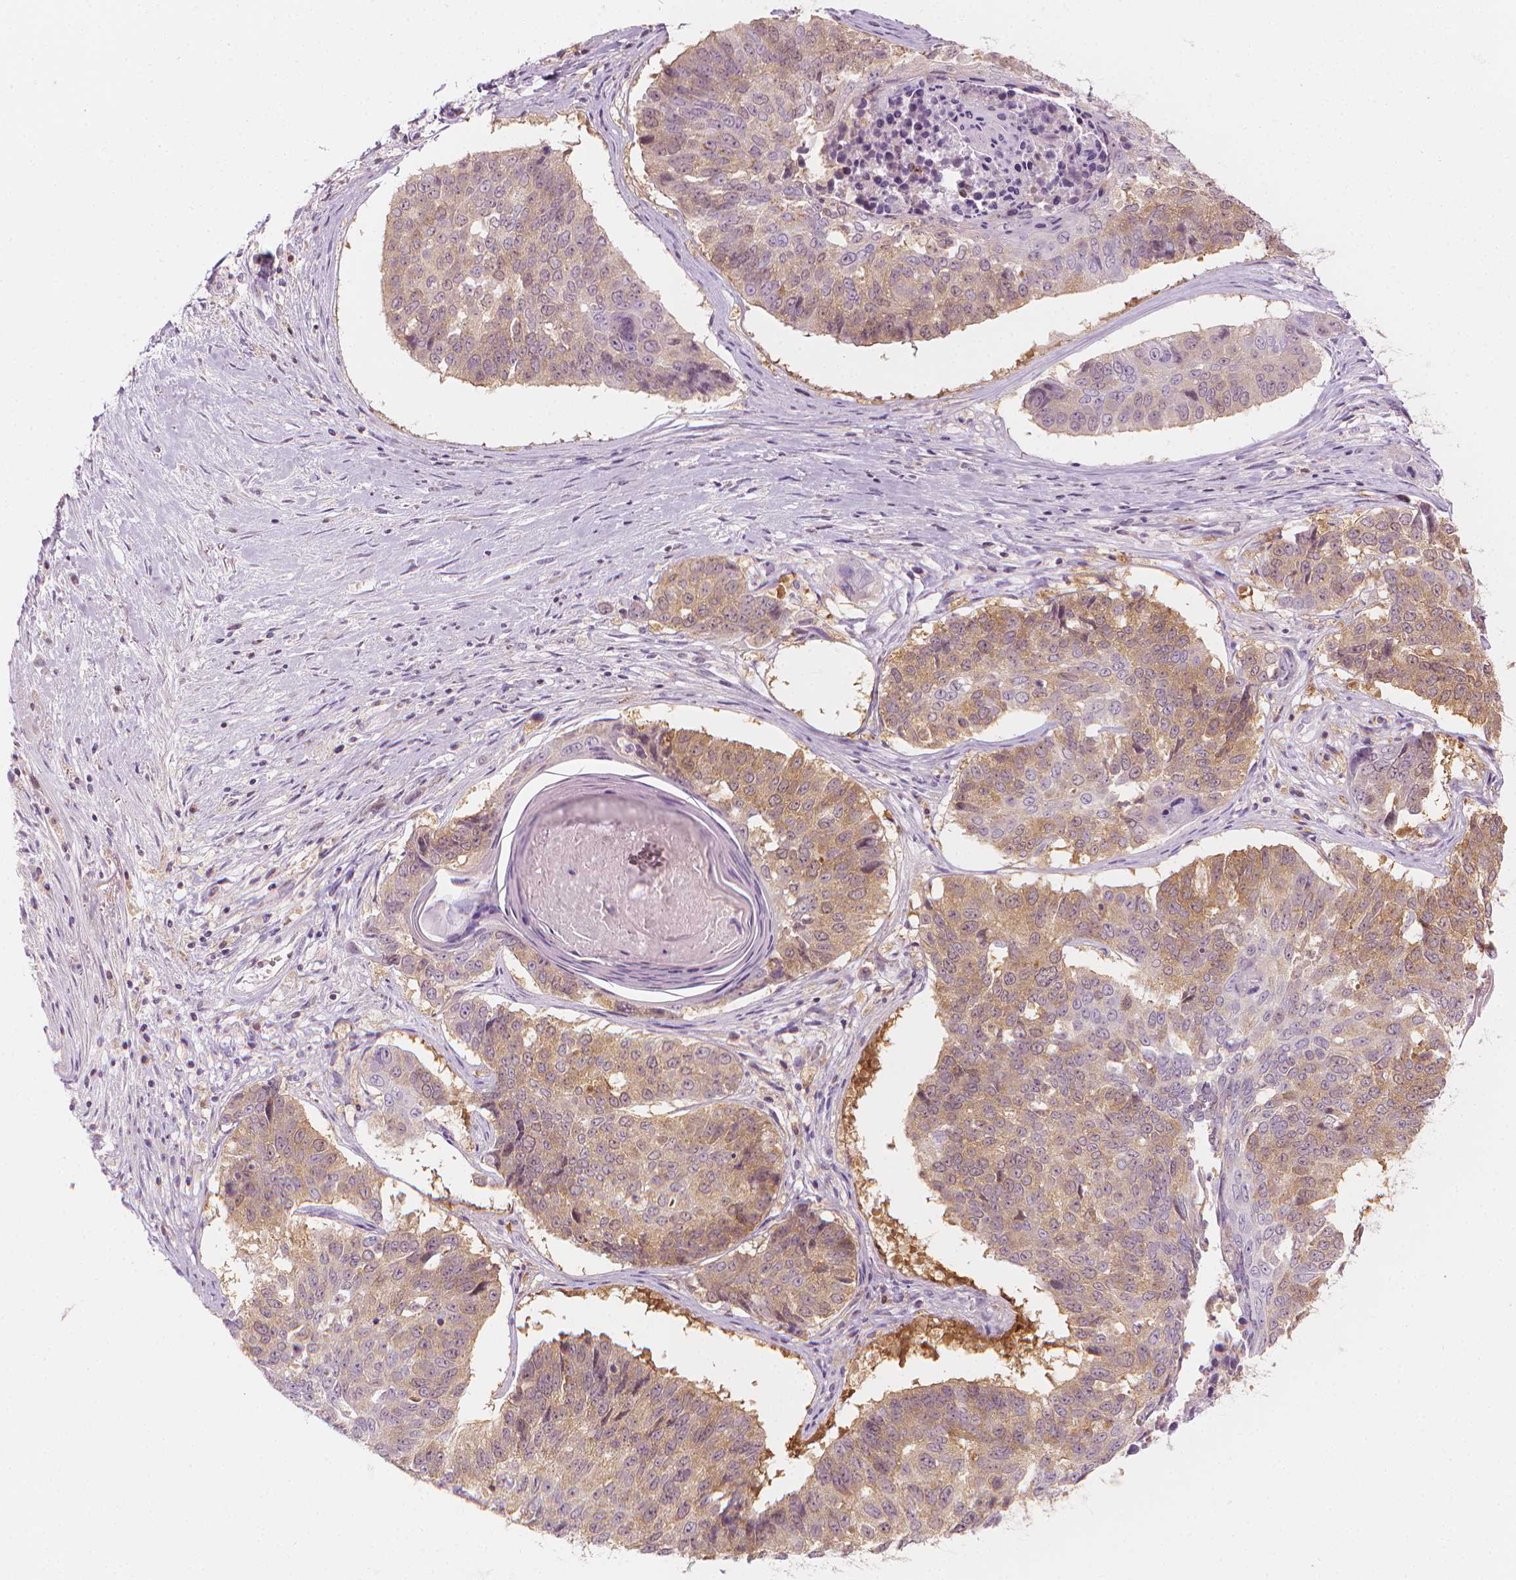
{"staining": {"intensity": "weak", "quantity": "25%-75%", "location": "cytoplasmic/membranous"}, "tissue": "lung cancer", "cell_type": "Tumor cells", "image_type": "cancer", "snomed": [{"axis": "morphology", "description": "Squamous cell carcinoma, NOS"}, {"axis": "topography", "description": "Lung"}], "caption": "A brown stain labels weak cytoplasmic/membranous expression of a protein in lung cancer tumor cells.", "gene": "SHMT1", "patient": {"sex": "male", "age": 73}}